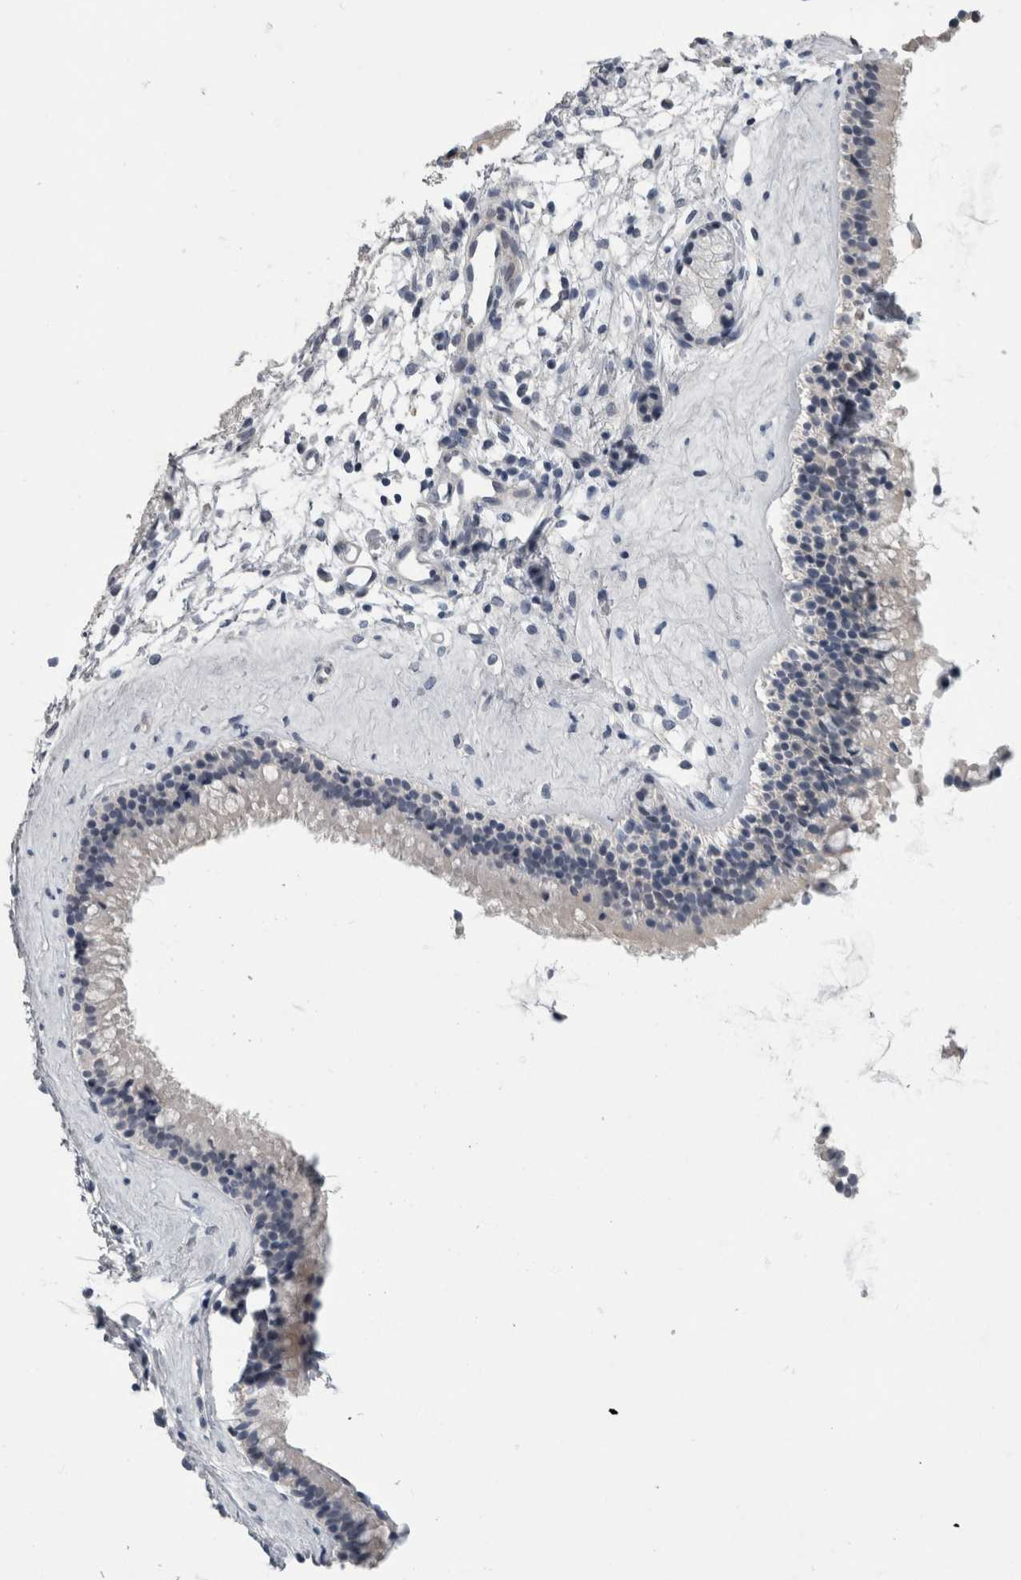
{"staining": {"intensity": "negative", "quantity": "none", "location": "none"}, "tissue": "nasopharynx", "cell_type": "Respiratory epithelial cells", "image_type": "normal", "snomed": [{"axis": "morphology", "description": "Normal tissue, NOS"}, {"axis": "topography", "description": "Nasopharynx"}], "caption": "The immunohistochemistry histopathology image has no significant expression in respiratory epithelial cells of nasopharynx.", "gene": "ADAM2", "patient": {"sex": "female", "age": 42}}